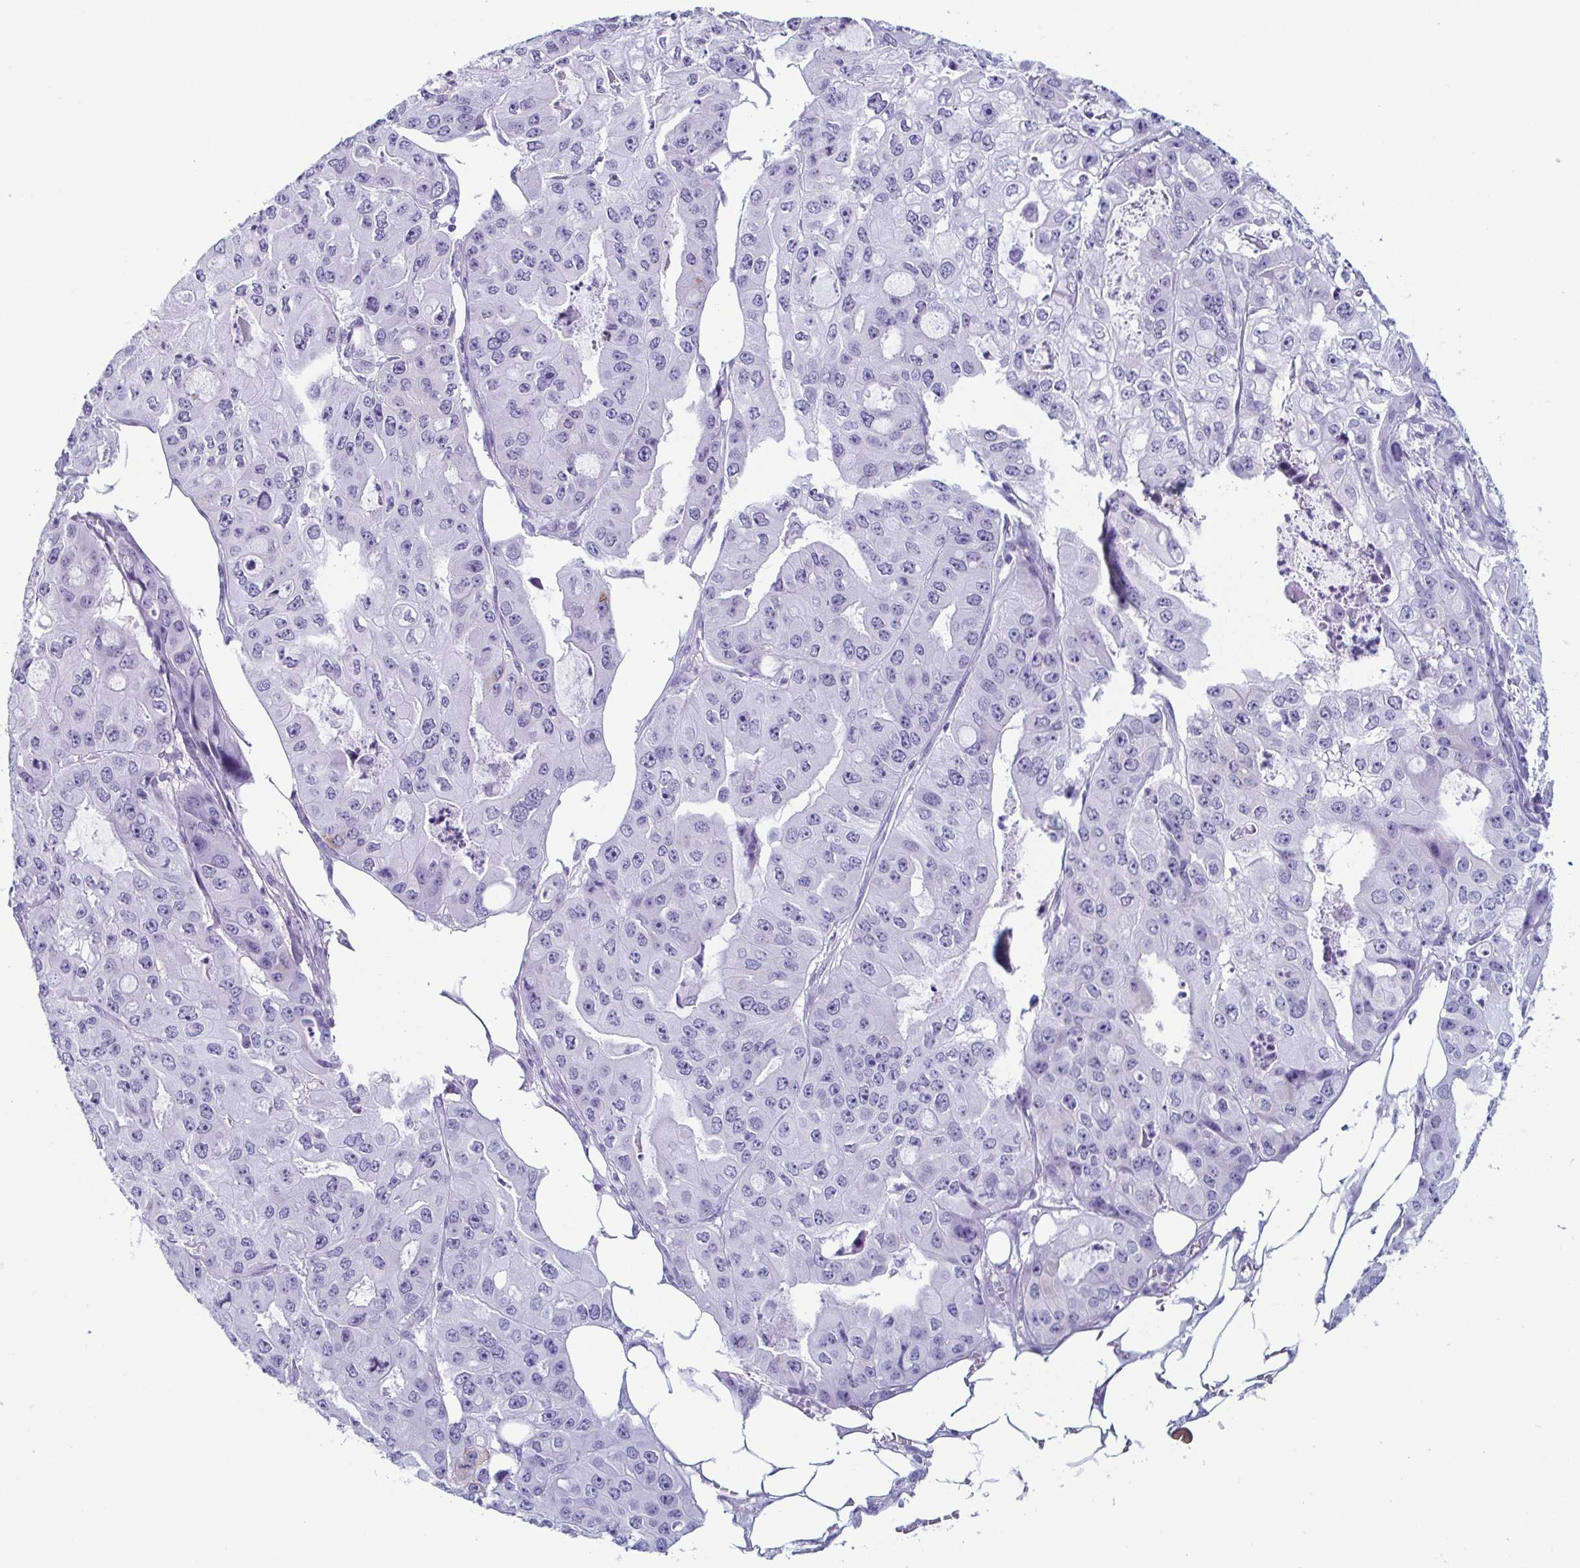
{"staining": {"intensity": "negative", "quantity": "none", "location": "none"}, "tissue": "ovarian cancer", "cell_type": "Tumor cells", "image_type": "cancer", "snomed": [{"axis": "morphology", "description": "Cystadenocarcinoma, serous, NOS"}, {"axis": "topography", "description": "Ovary"}], "caption": "Tumor cells are negative for brown protein staining in ovarian serous cystadenocarcinoma. (Immunohistochemistry, brightfield microscopy, high magnification).", "gene": "ENKUR", "patient": {"sex": "female", "age": 56}}